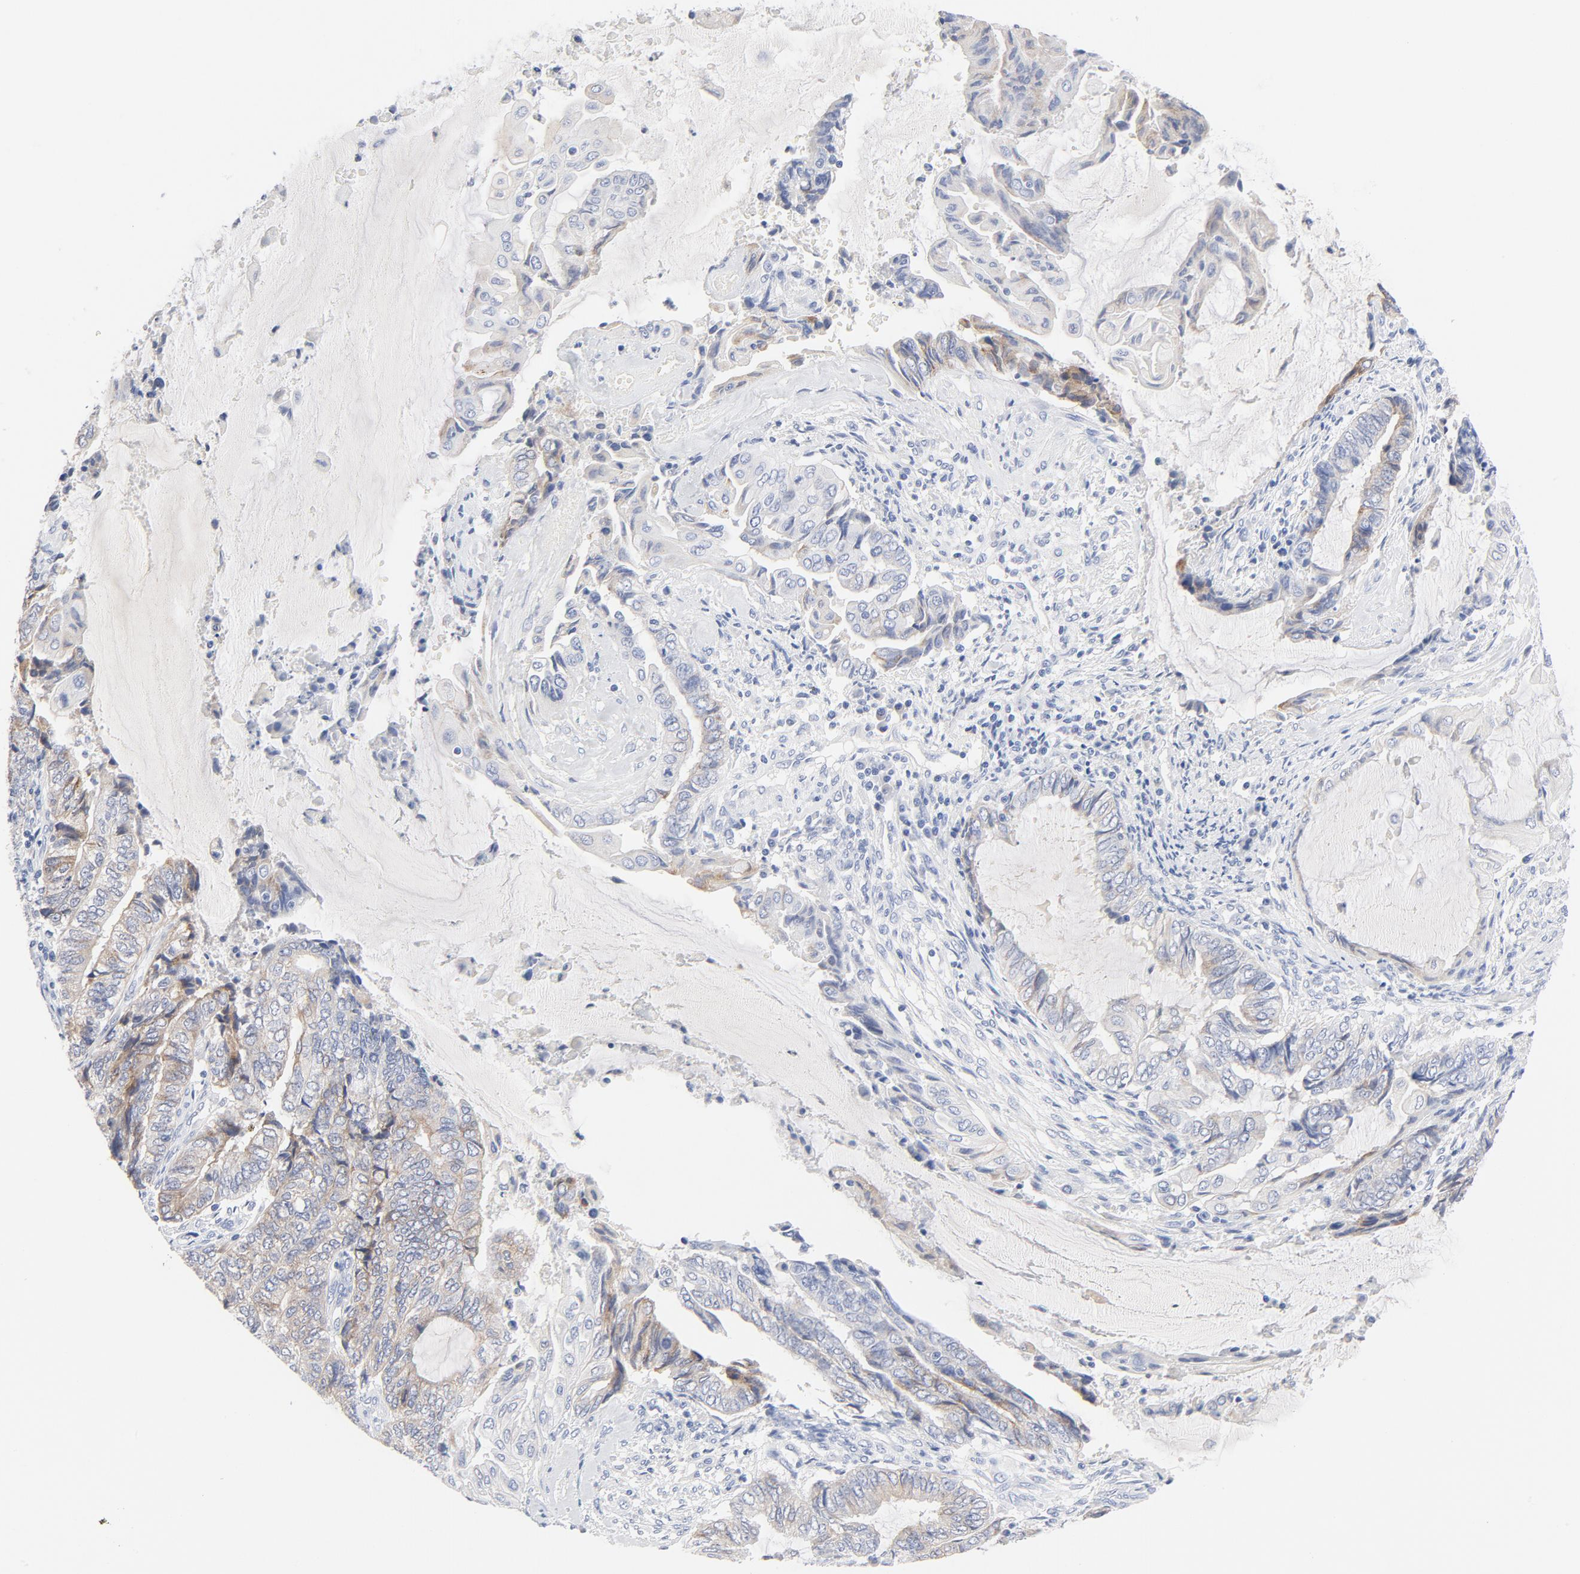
{"staining": {"intensity": "moderate", "quantity": "25%-75%", "location": "cytoplasmic/membranous"}, "tissue": "endometrial cancer", "cell_type": "Tumor cells", "image_type": "cancer", "snomed": [{"axis": "morphology", "description": "Adenocarcinoma, NOS"}, {"axis": "topography", "description": "Uterus"}, {"axis": "topography", "description": "Endometrium"}], "caption": "Protein positivity by immunohistochemistry (IHC) shows moderate cytoplasmic/membranous positivity in approximately 25%-75% of tumor cells in endometrial cancer (adenocarcinoma).", "gene": "FGFR3", "patient": {"sex": "female", "age": 70}}